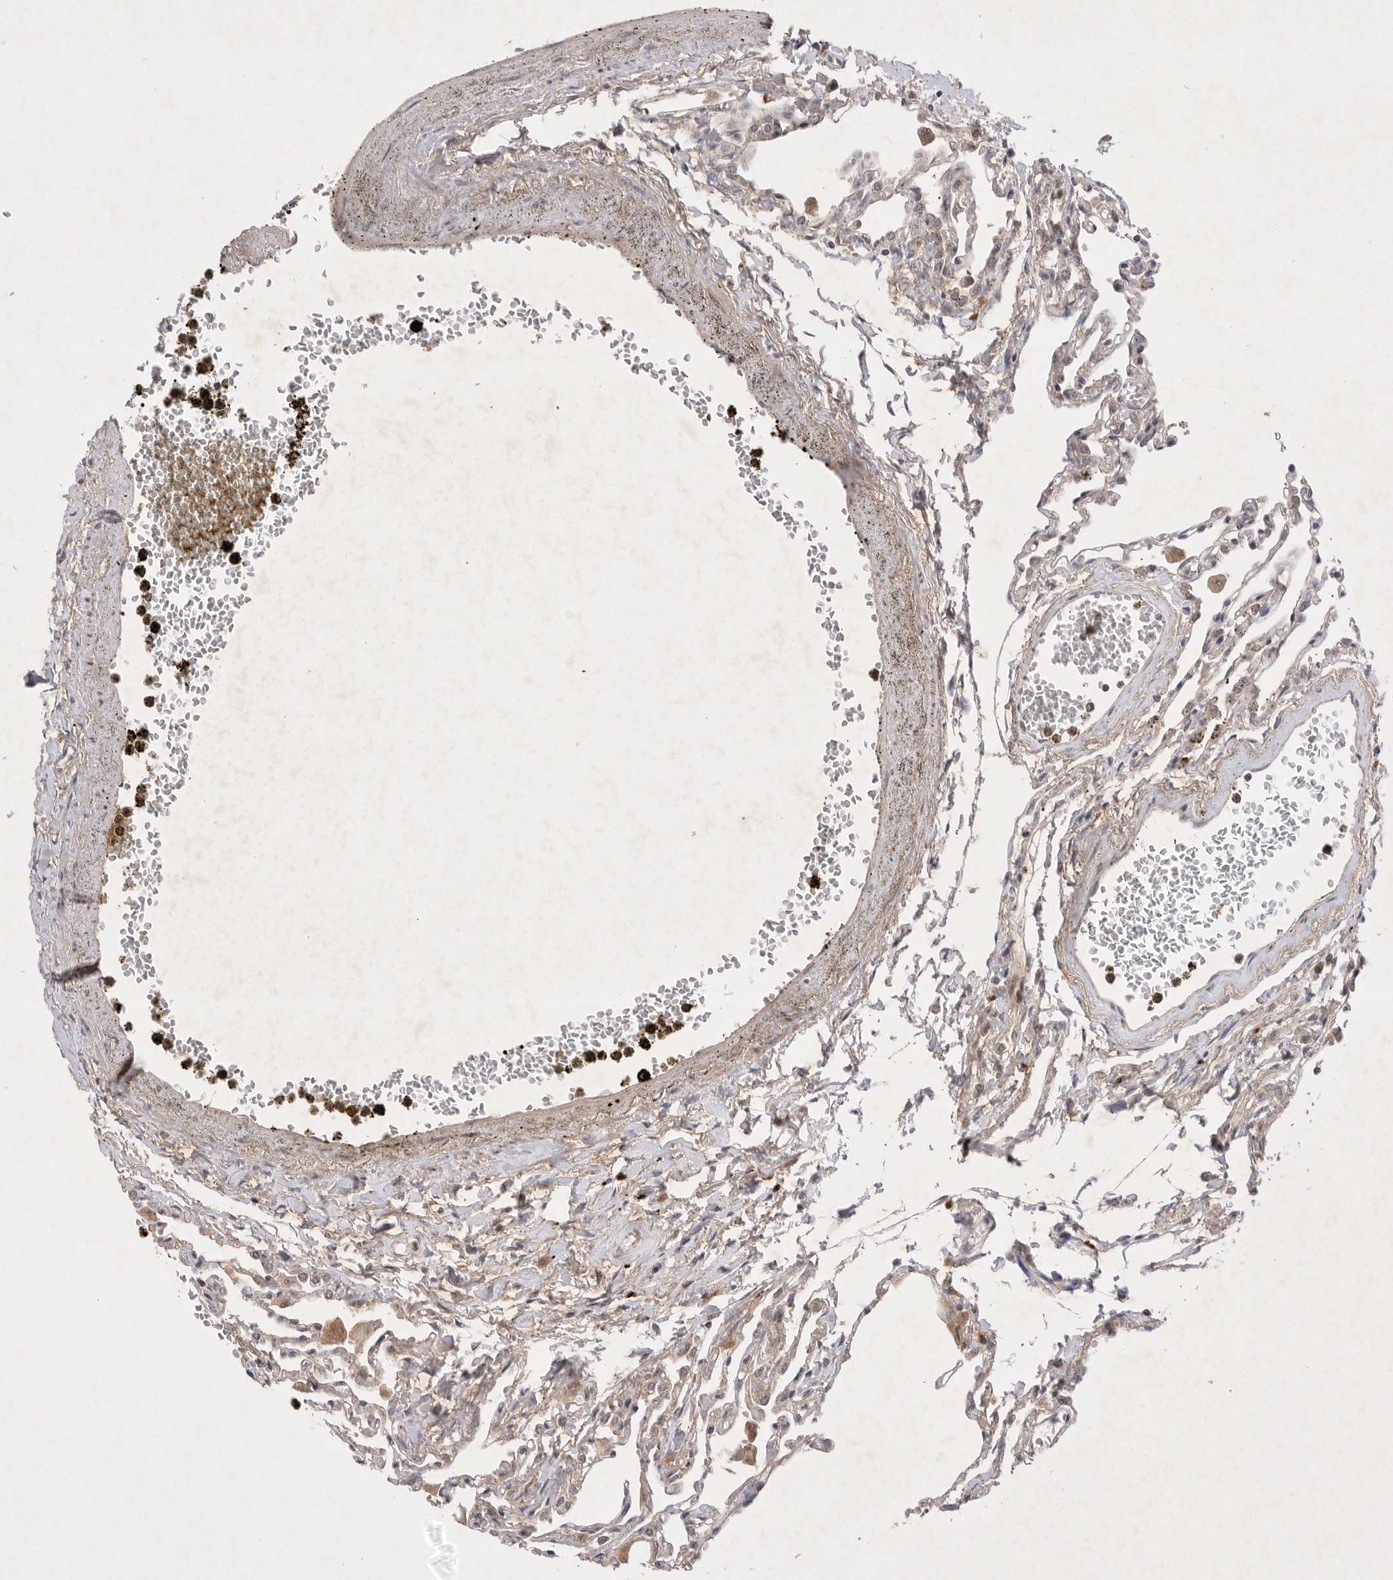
{"staining": {"intensity": "weak", "quantity": "<25%", "location": "cytoplasmic/membranous"}, "tissue": "lung", "cell_type": "Alveolar cells", "image_type": "normal", "snomed": [{"axis": "morphology", "description": "Normal tissue, NOS"}, {"axis": "topography", "description": "Bronchus"}, {"axis": "topography", "description": "Lung"}], "caption": "This histopathology image is of unremarkable lung stained with immunohistochemistry to label a protein in brown with the nuclei are counter-stained blue. There is no expression in alveolar cells.", "gene": "PTPDC1", "patient": {"sex": "female", "age": 49}}